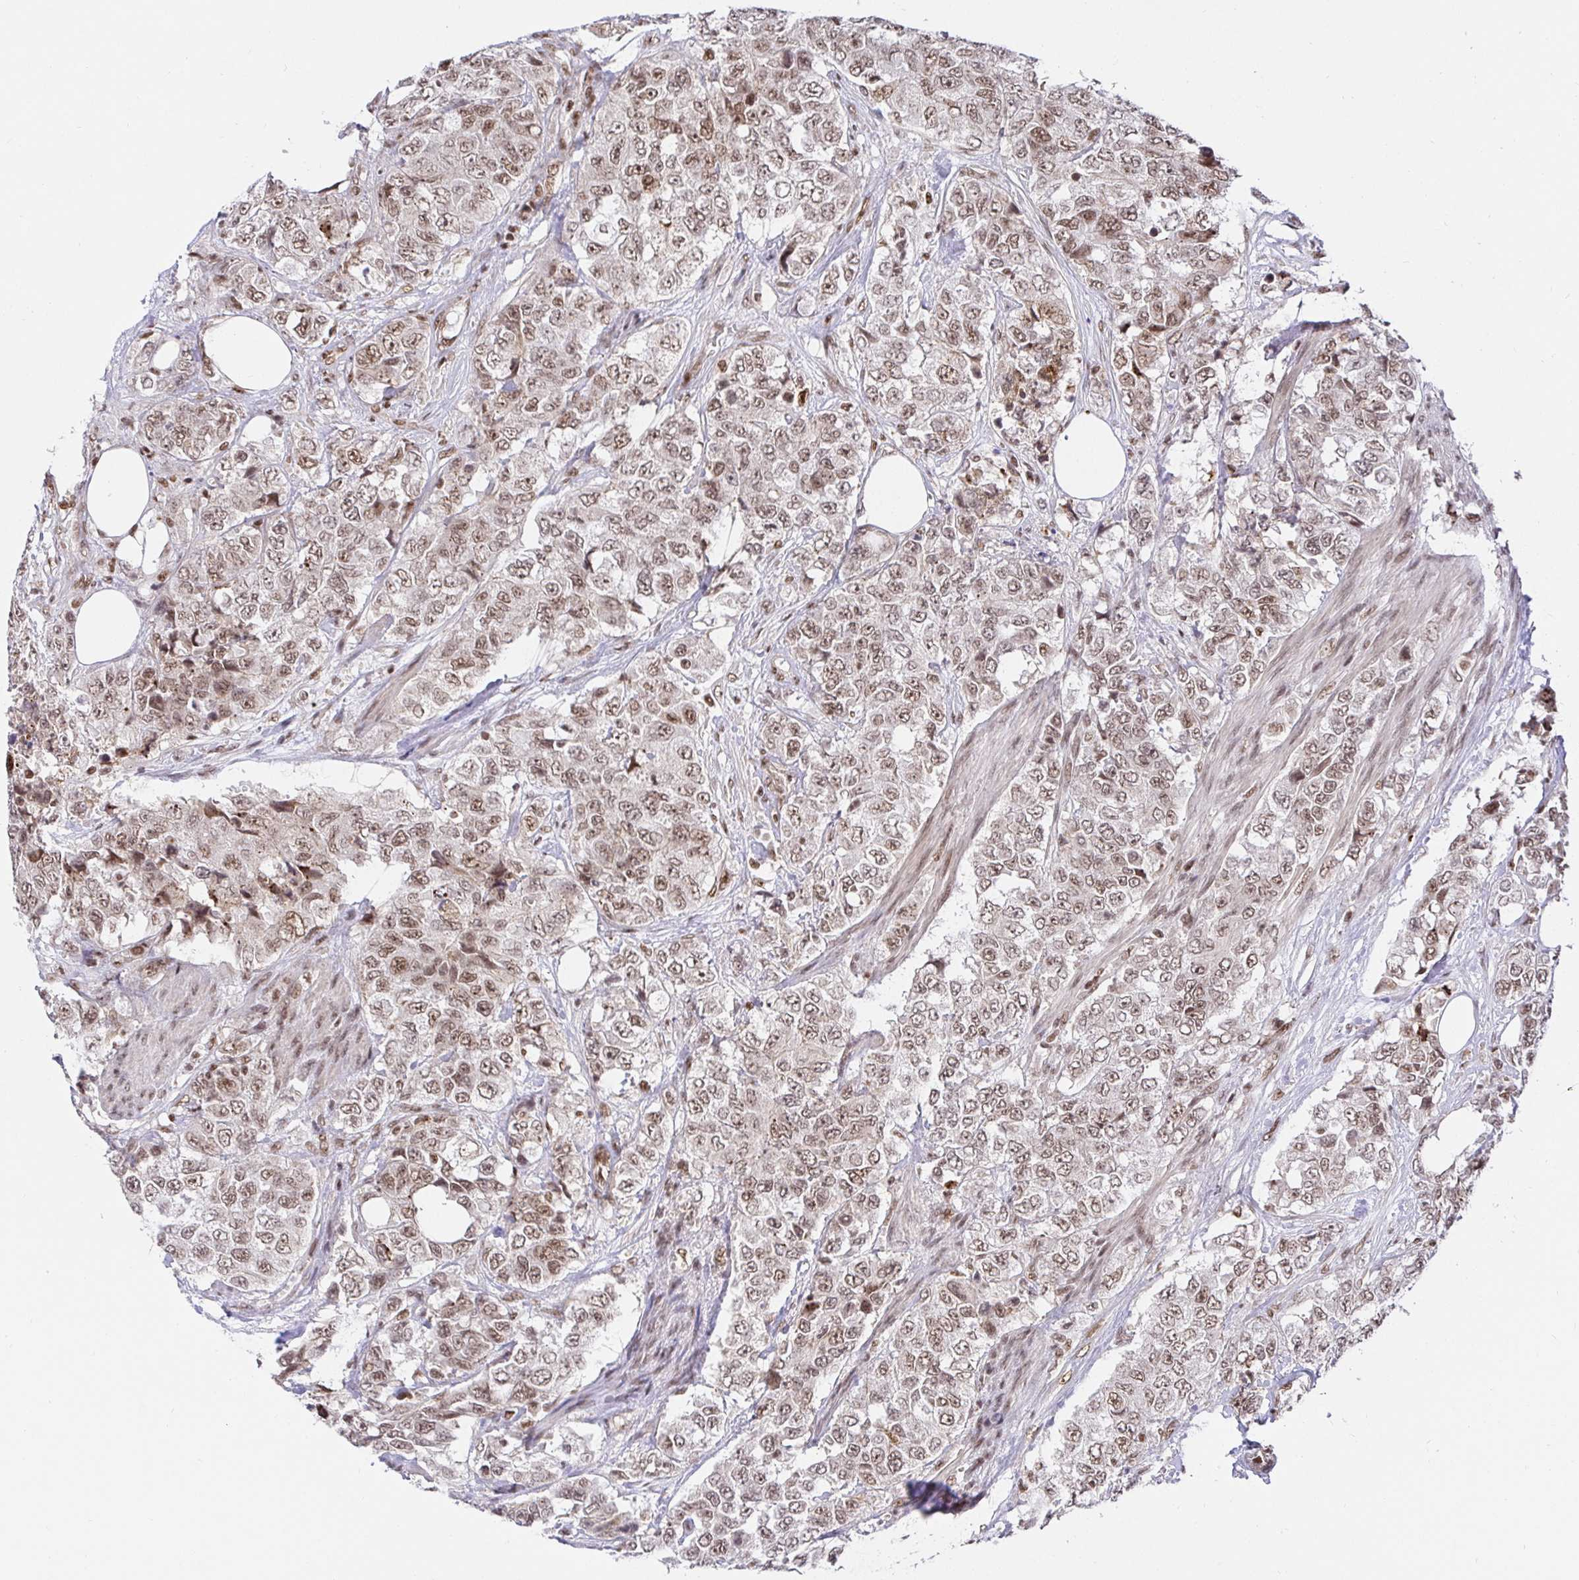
{"staining": {"intensity": "moderate", "quantity": ">75%", "location": "nuclear"}, "tissue": "urothelial cancer", "cell_type": "Tumor cells", "image_type": "cancer", "snomed": [{"axis": "morphology", "description": "Urothelial carcinoma, High grade"}, {"axis": "topography", "description": "Urinary bladder"}], "caption": "Immunohistochemistry histopathology image of neoplastic tissue: urothelial cancer stained using immunohistochemistry demonstrates medium levels of moderate protein expression localized specifically in the nuclear of tumor cells, appearing as a nuclear brown color.", "gene": "USF1", "patient": {"sex": "female", "age": 78}}